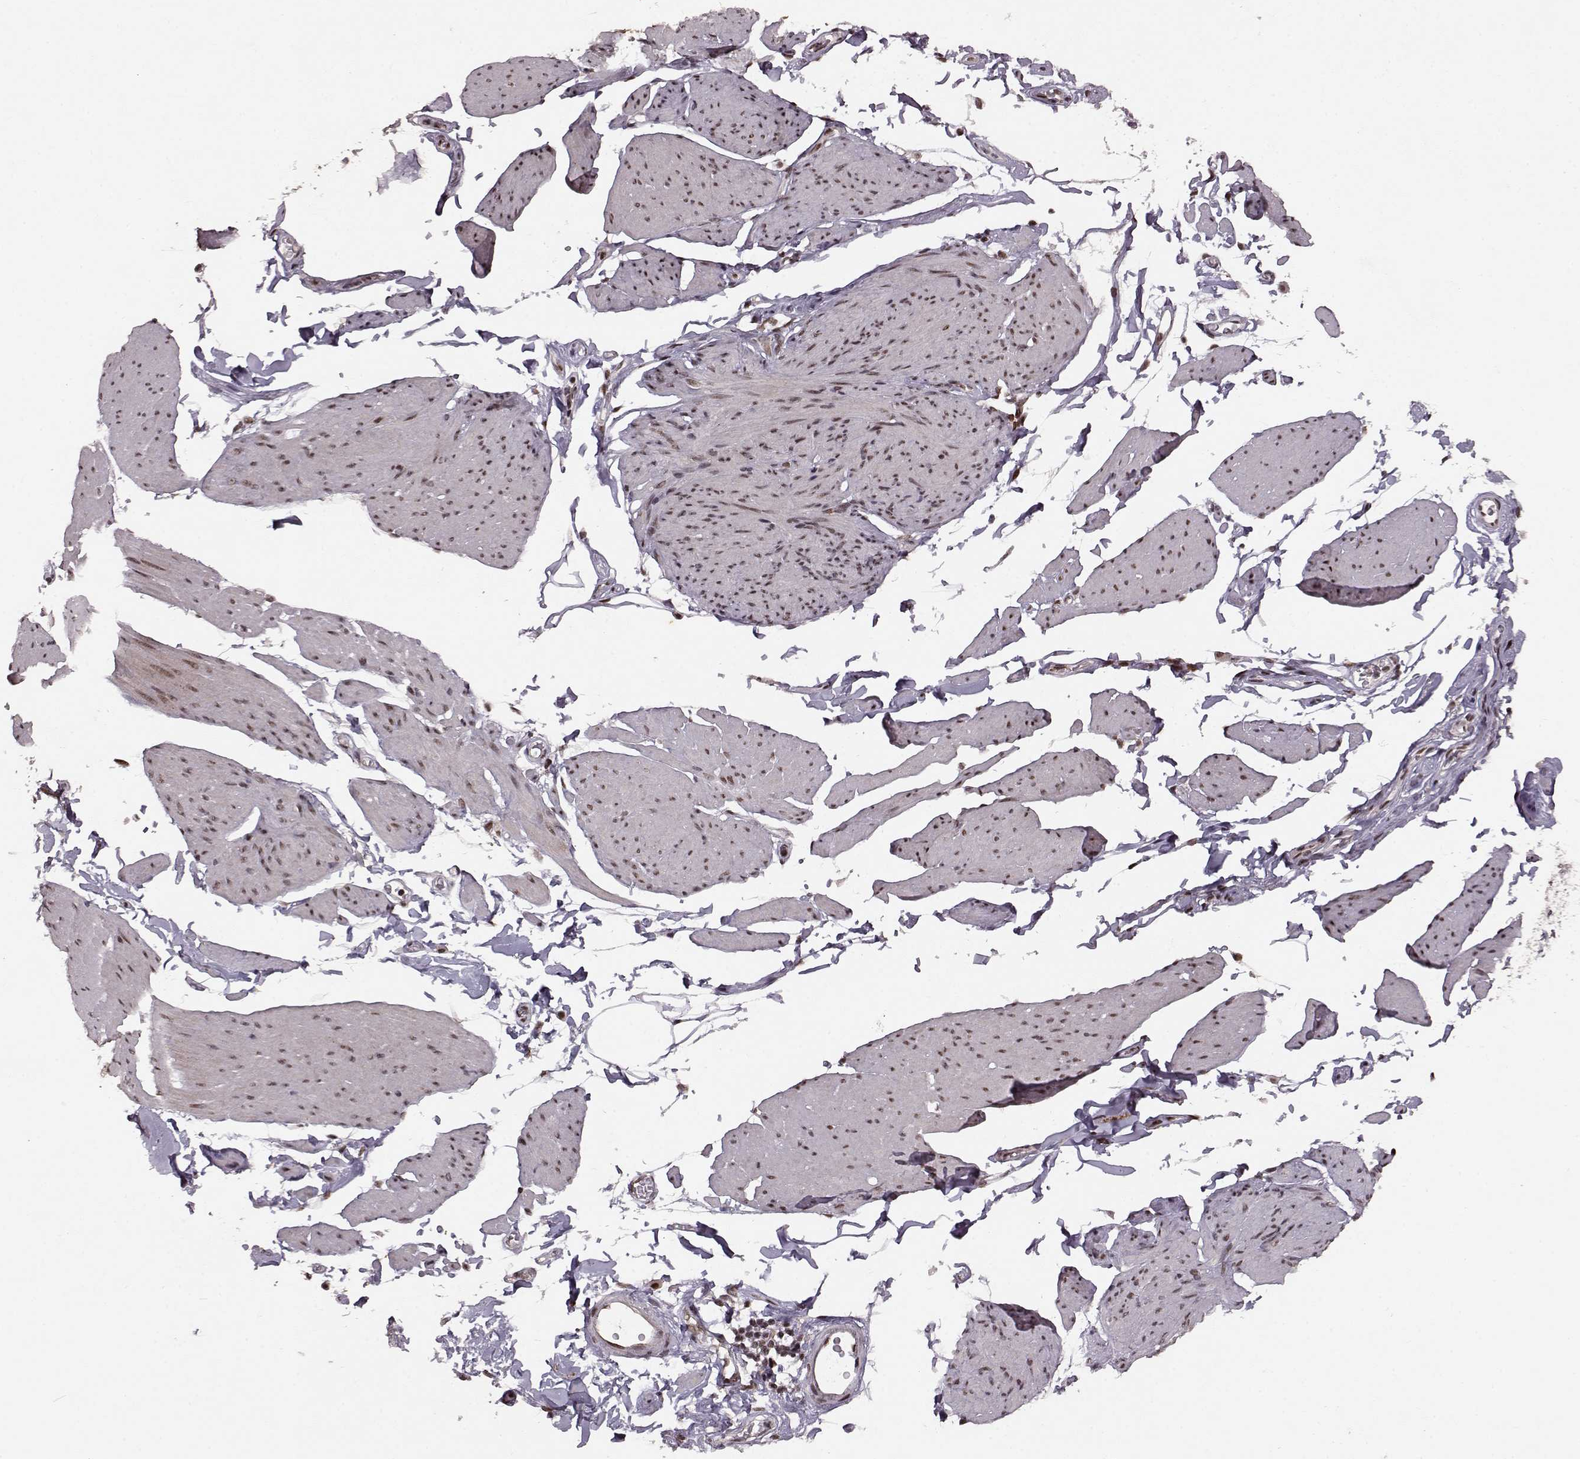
{"staining": {"intensity": "weak", "quantity": ">75%", "location": "nuclear"}, "tissue": "smooth muscle", "cell_type": "Smooth muscle cells", "image_type": "normal", "snomed": [{"axis": "morphology", "description": "Normal tissue, NOS"}, {"axis": "topography", "description": "Adipose tissue"}, {"axis": "topography", "description": "Smooth muscle"}, {"axis": "topography", "description": "Peripheral nerve tissue"}], "caption": "This micrograph shows IHC staining of unremarkable smooth muscle, with low weak nuclear staining in about >75% of smooth muscle cells.", "gene": "RRAGD", "patient": {"sex": "male", "age": 83}}